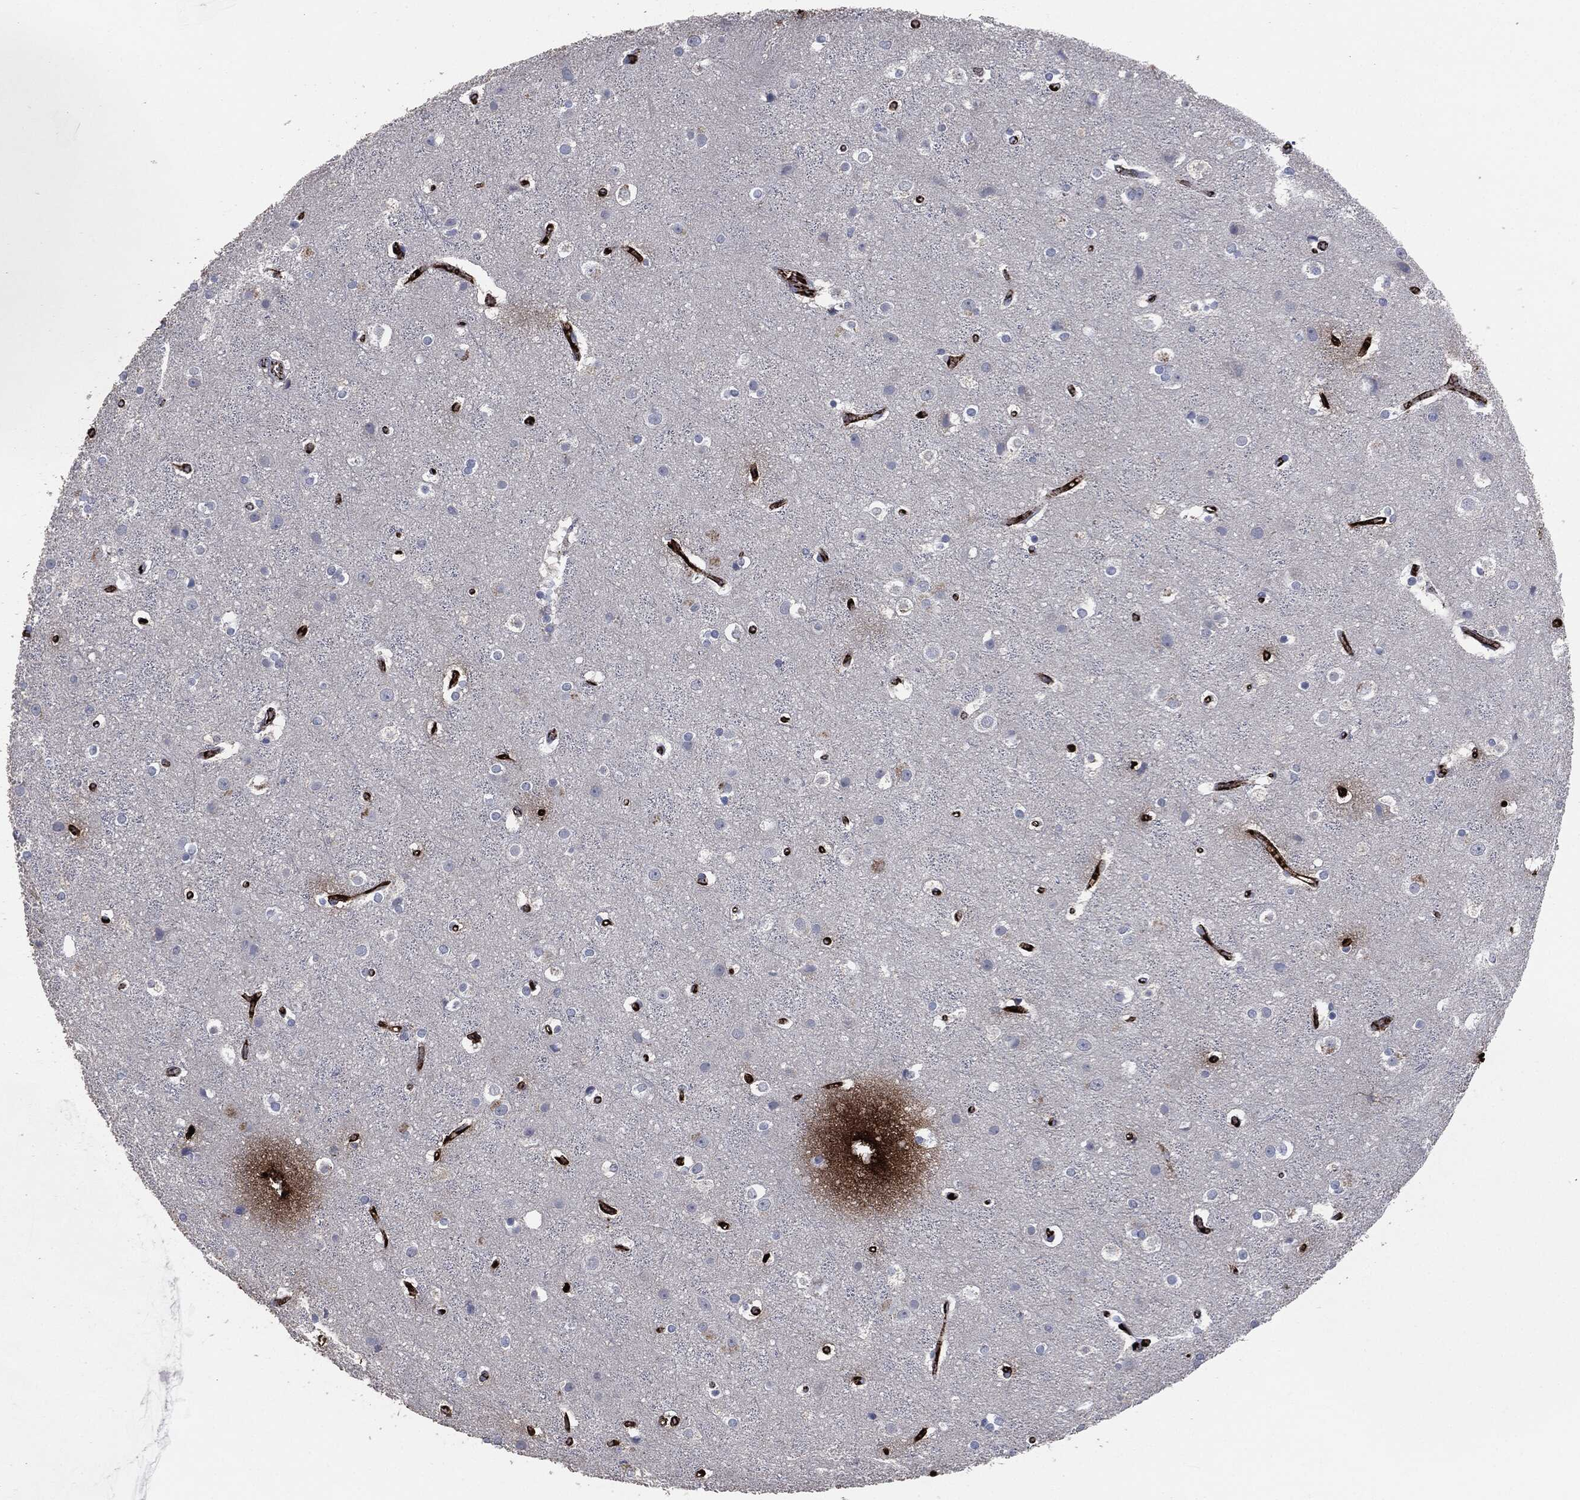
{"staining": {"intensity": "negative", "quantity": "none", "location": "none"}, "tissue": "cerebral cortex", "cell_type": "Endothelial cells", "image_type": "normal", "snomed": [{"axis": "morphology", "description": "Normal tissue, NOS"}, {"axis": "topography", "description": "Cerebral cortex"}], "caption": "Immunohistochemistry image of benign cerebral cortex: human cerebral cortex stained with DAB demonstrates no significant protein positivity in endothelial cells.", "gene": "APOB", "patient": {"sex": "female", "age": 52}}